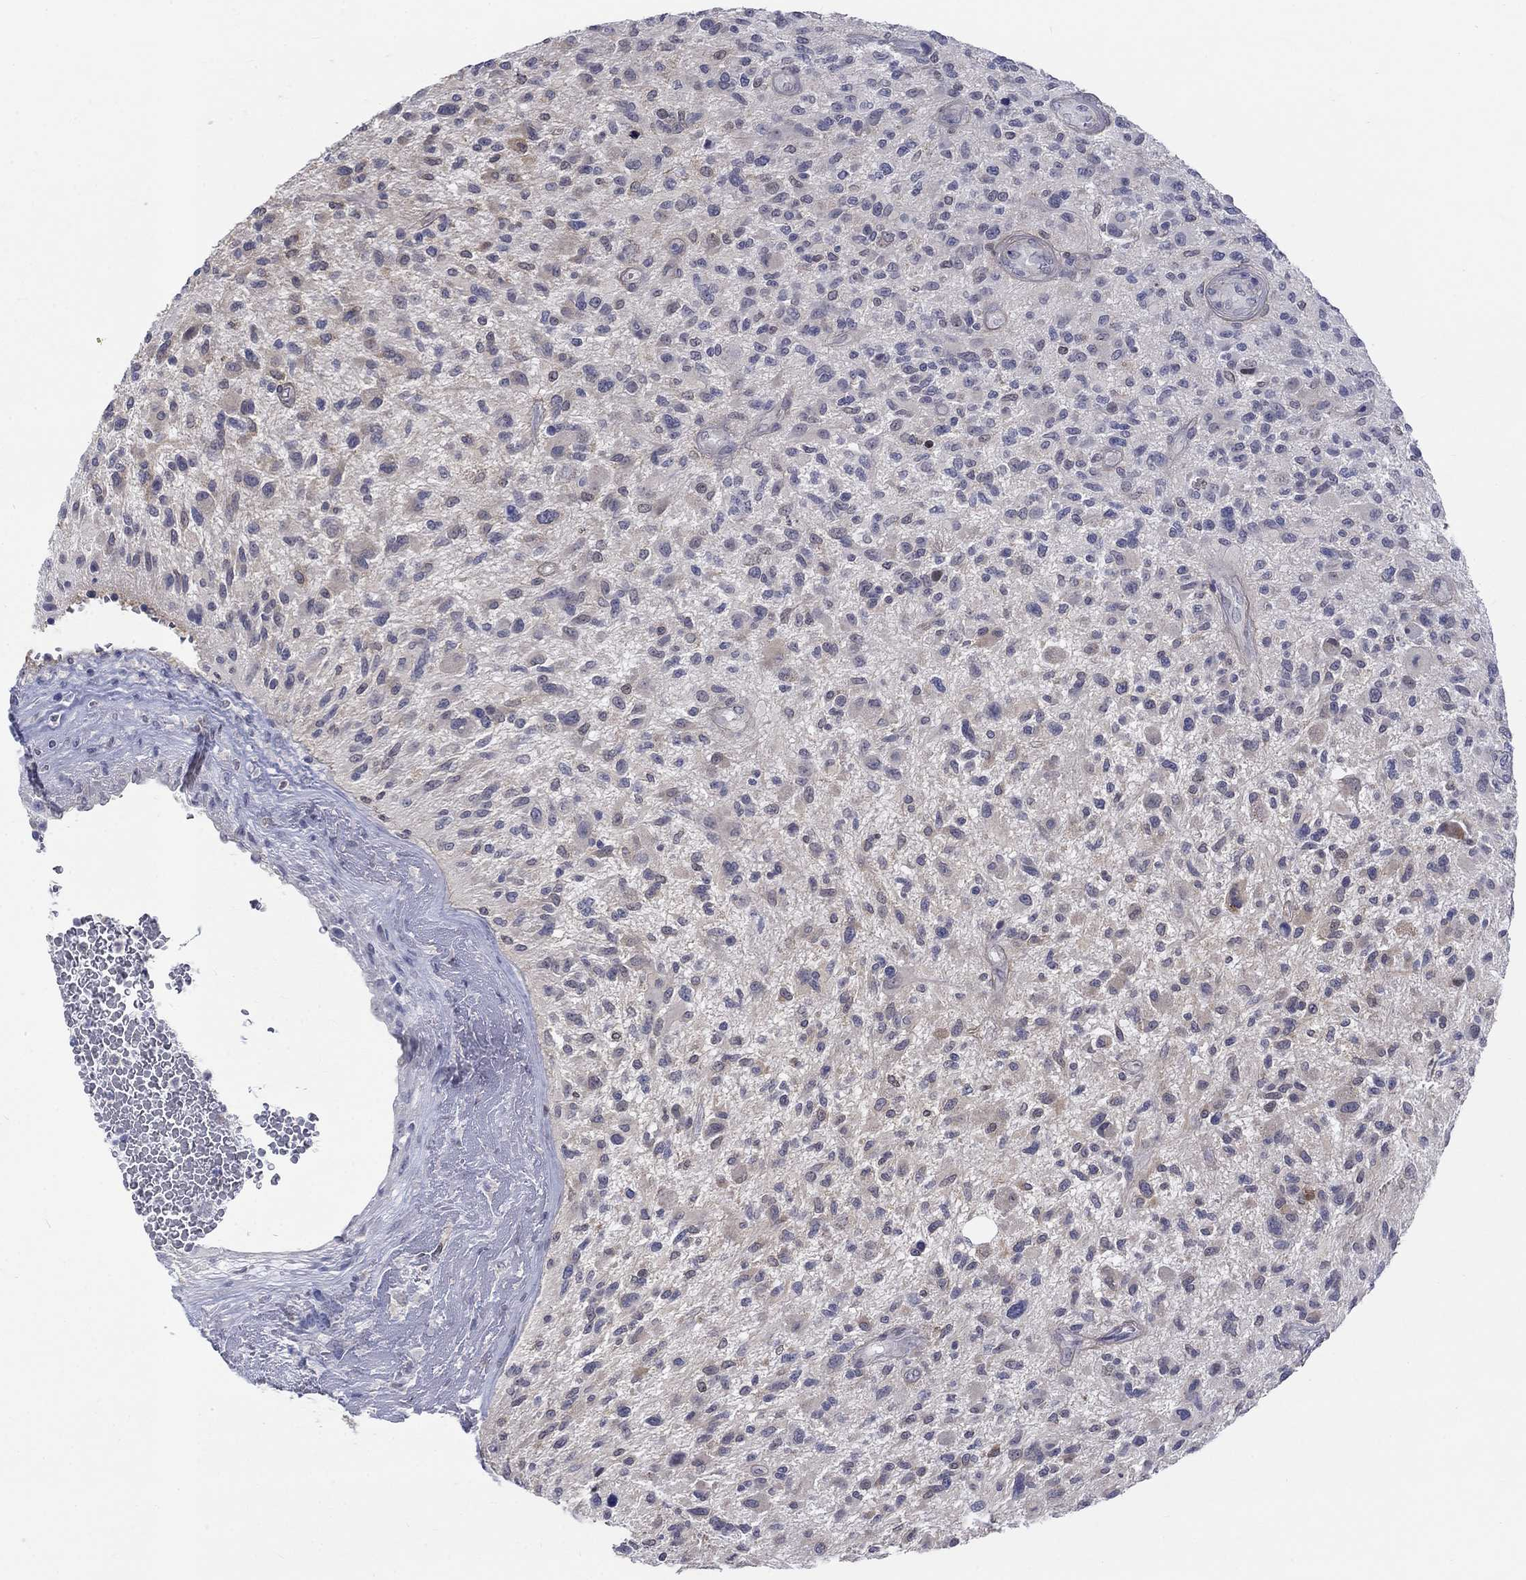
{"staining": {"intensity": "negative", "quantity": "none", "location": "none"}, "tissue": "glioma", "cell_type": "Tumor cells", "image_type": "cancer", "snomed": [{"axis": "morphology", "description": "Glioma, malignant, High grade"}, {"axis": "topography", "description": "Brain"}], "caption": "DAB immunohistochemical staining of malignant high-grade glioma demonstrates no significant staining in tumor cells.", "gene": "EGFLAM", "patient": {"sex": "male", "age": 47}}